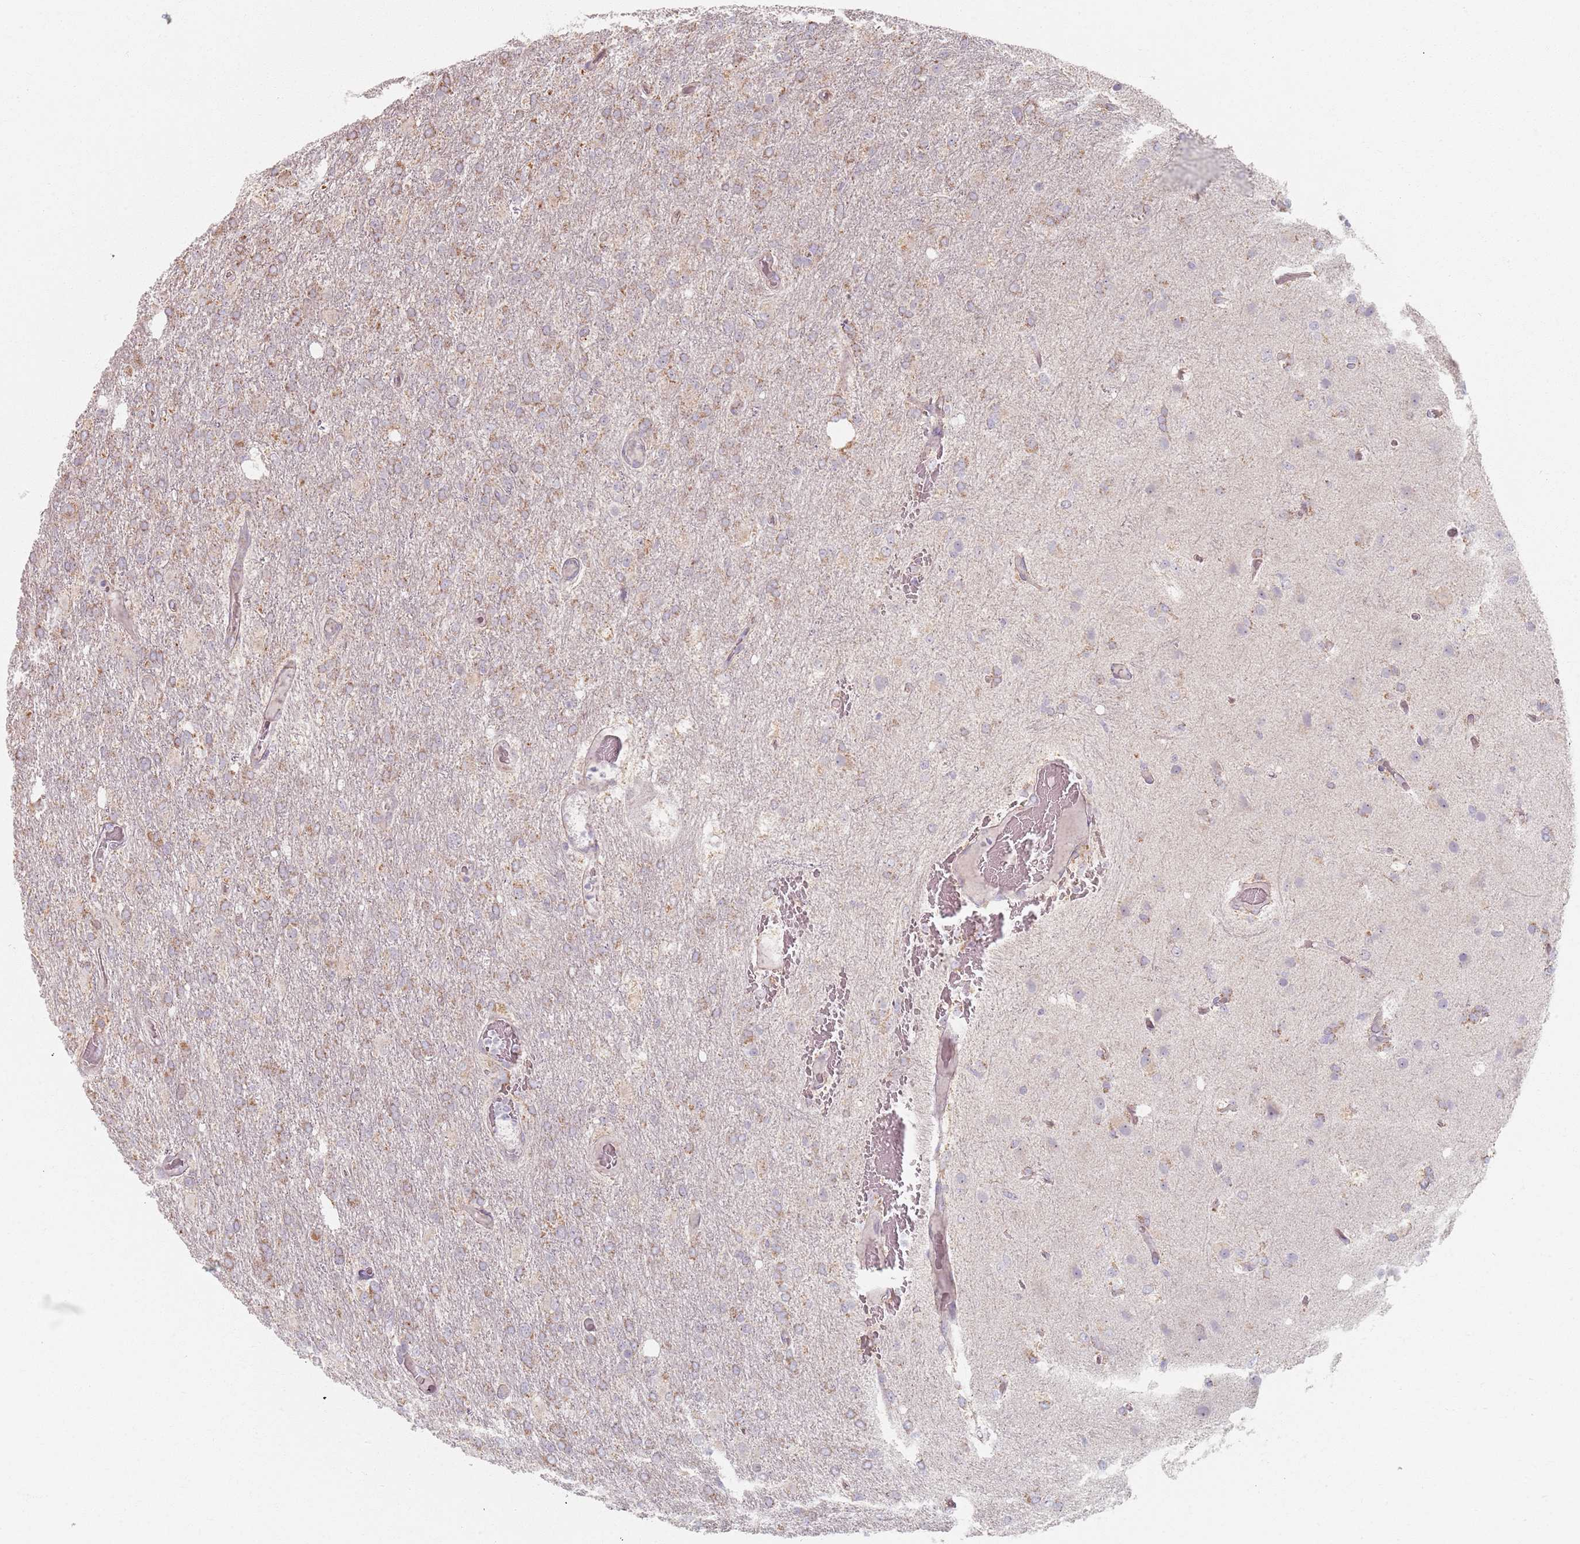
{"staining": {"intensity": "moderate", "quantity": "25%-75%", "location": "cytoplasmic/membranous"}, "tissue": "glioma", "cell_type": "Tumor cells", "image_type": "cancer", "snomed": [{"axis": "morphology", "description": "Glioma, malignant, High grade"}, {"axis": "topography", "description": "Brain"}], "caption": "Glioma stained with DAB IHC exhibits medium levels of moderate cytoplasmic/membranous positivity in about 25%-75% of tumor cells.", "gene": "PKD2L2", "patient": {"sex": "female", "age": 74}}